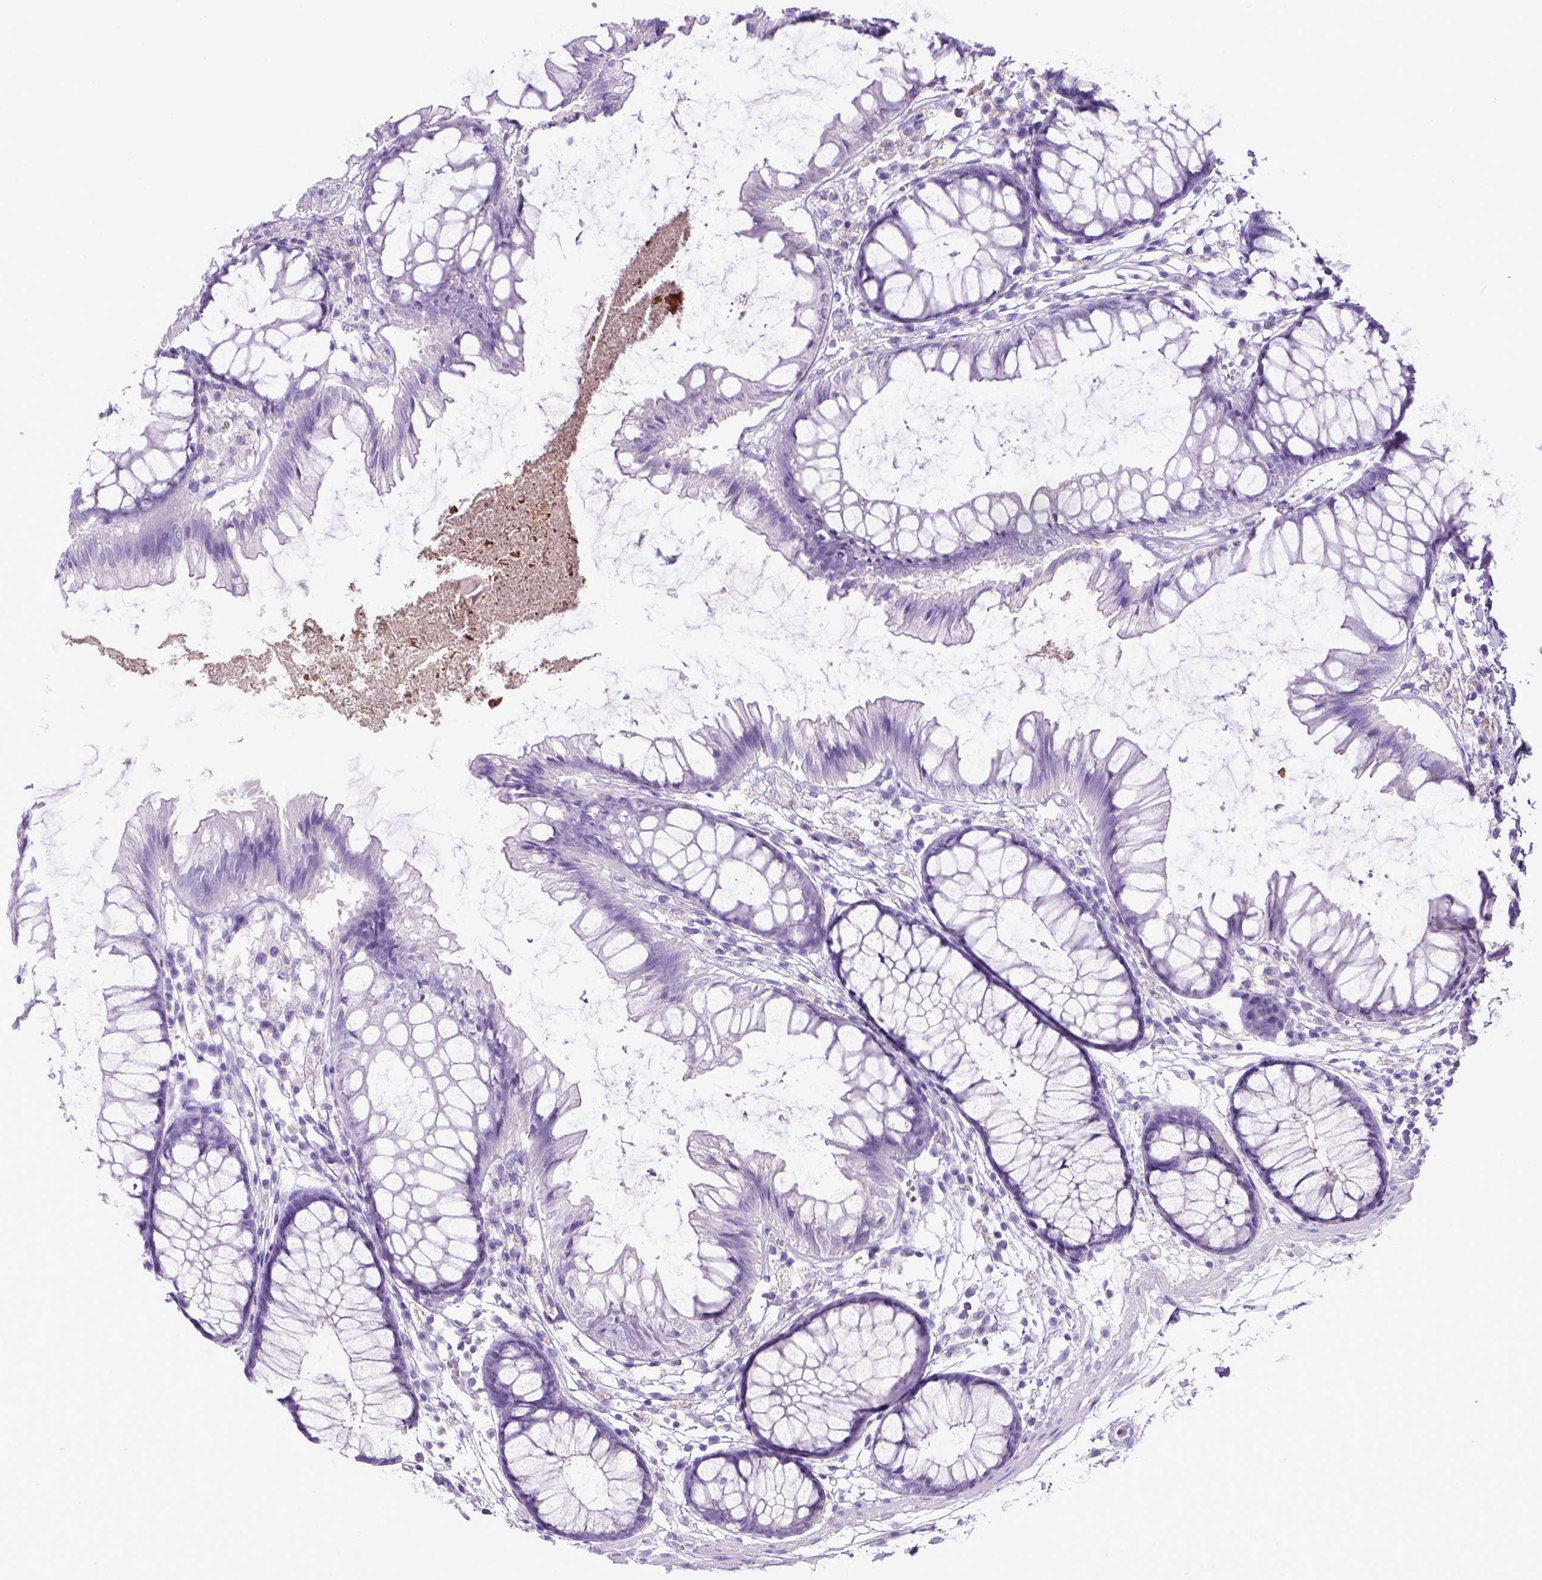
{"staining": {"intensity": "negative", "quantity": "none", "location": "none"}, "tissue": "colon", "cell_type": "Endothelial cells", "image_type": "normal", "snomed": [{"axis": "morphology", "description": "Normal tissue, NOS"}, {"axis": "morphology", "description": "Adenocarcinoma, NOS"}, {"axis": "topography", "description": "Colon"}], "caption": "This is an immunohistochemistry histopathology image of normal human colon. There is no staining in endothelial cells.", "gene": "ITIH4", "patient": {"sex": "male", "age": 65}}